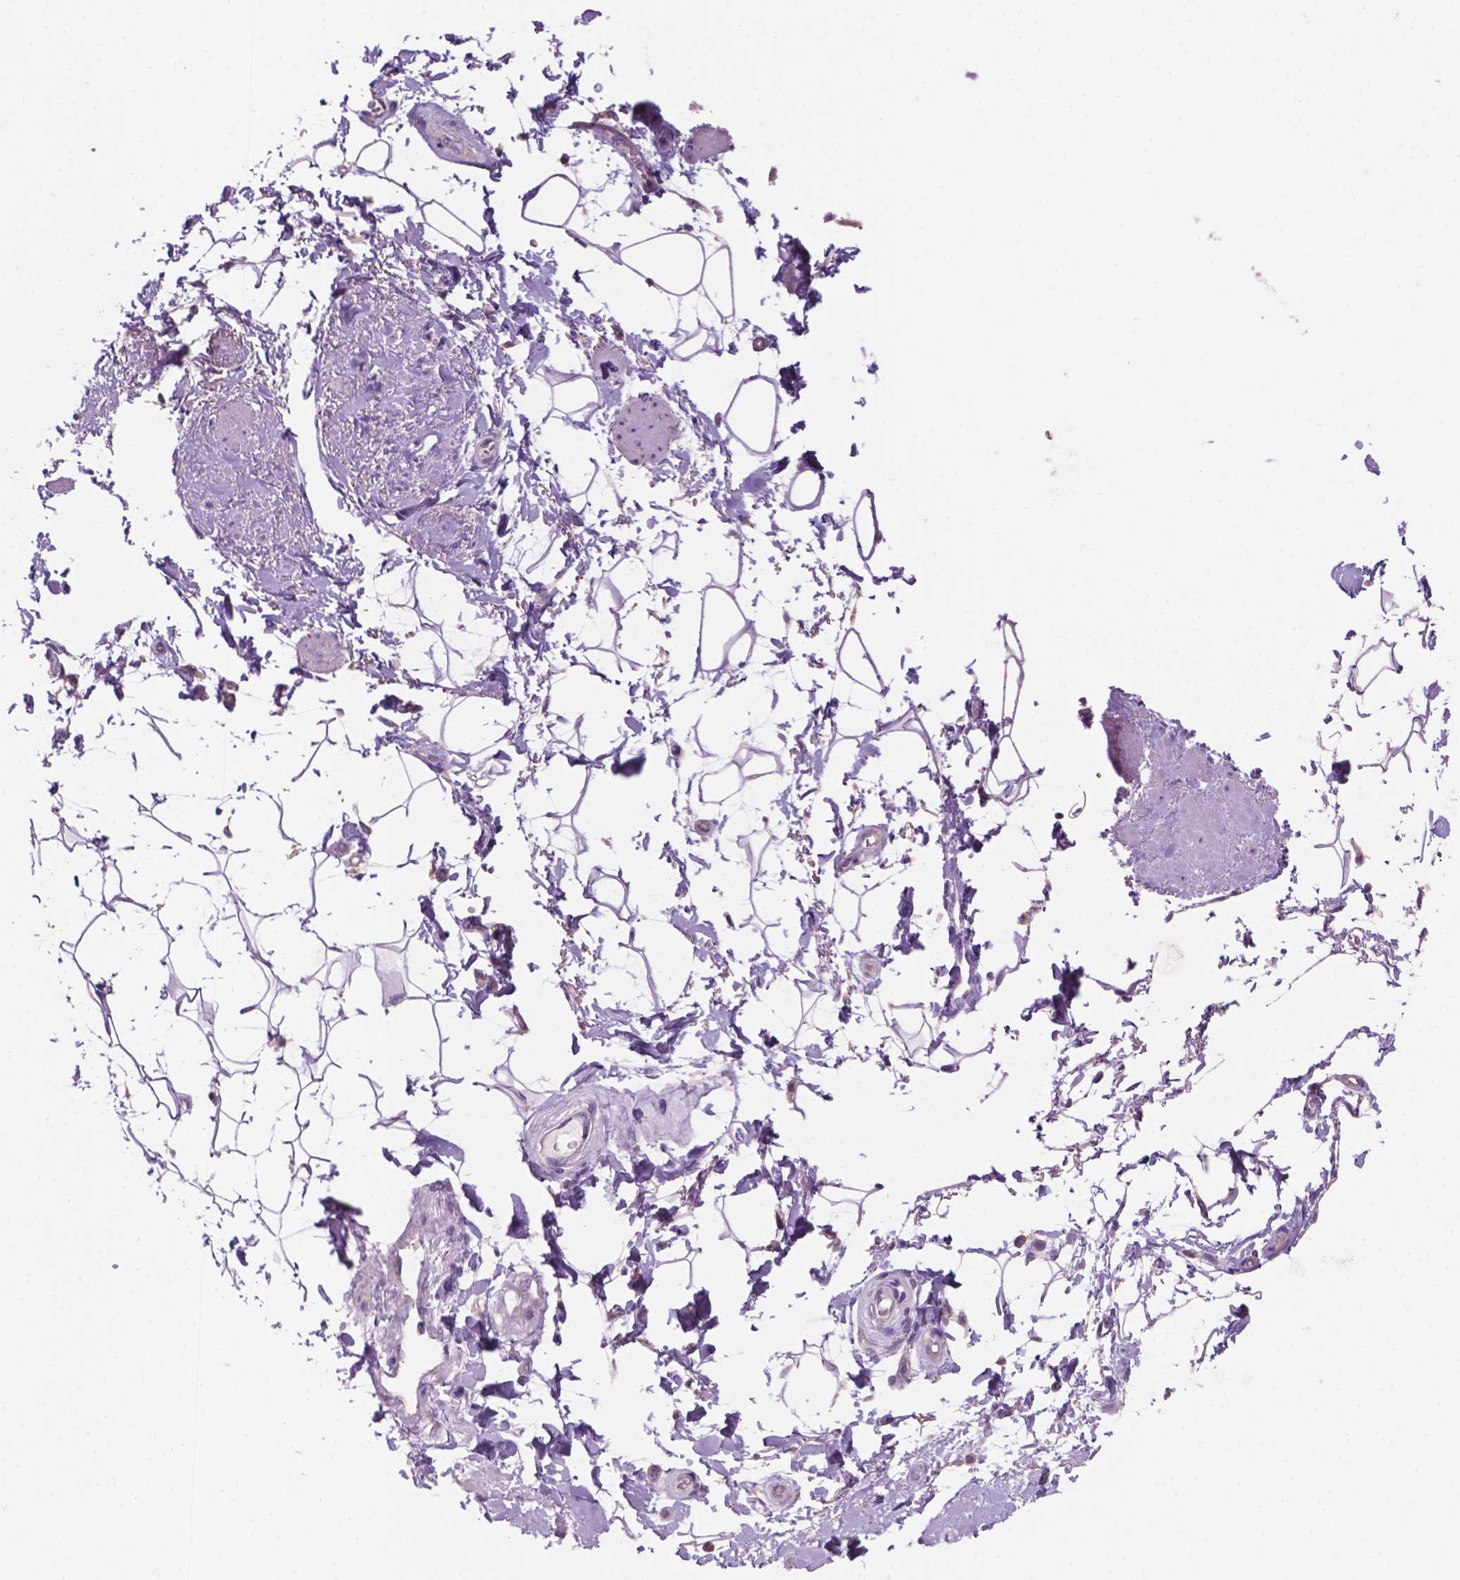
{"staining": {"intensity": "weak", "quantity": "<25%", "location": "cytoplasmic/membranous"}, "tissue": "adipose tissue", "cell_type": "Adipocytes", "image_type": "normal", "snomed": [{"axis": "morphology", "description": "Normal tissue, NOS"}, {"axis": "topography", "description": "Anal"}, {"axis": "topography", "description": "Peripheral nerve tissue"}], "caption": "DAB (3,3'-diaminobenzidine) immunohistochemical staining of unremarkable human adipose tissue reveals no significant staining in adipocytes. Nuclei are stained in blue.", "gene": "SBSN", "patient": {"sex": "male", "age": 51}}